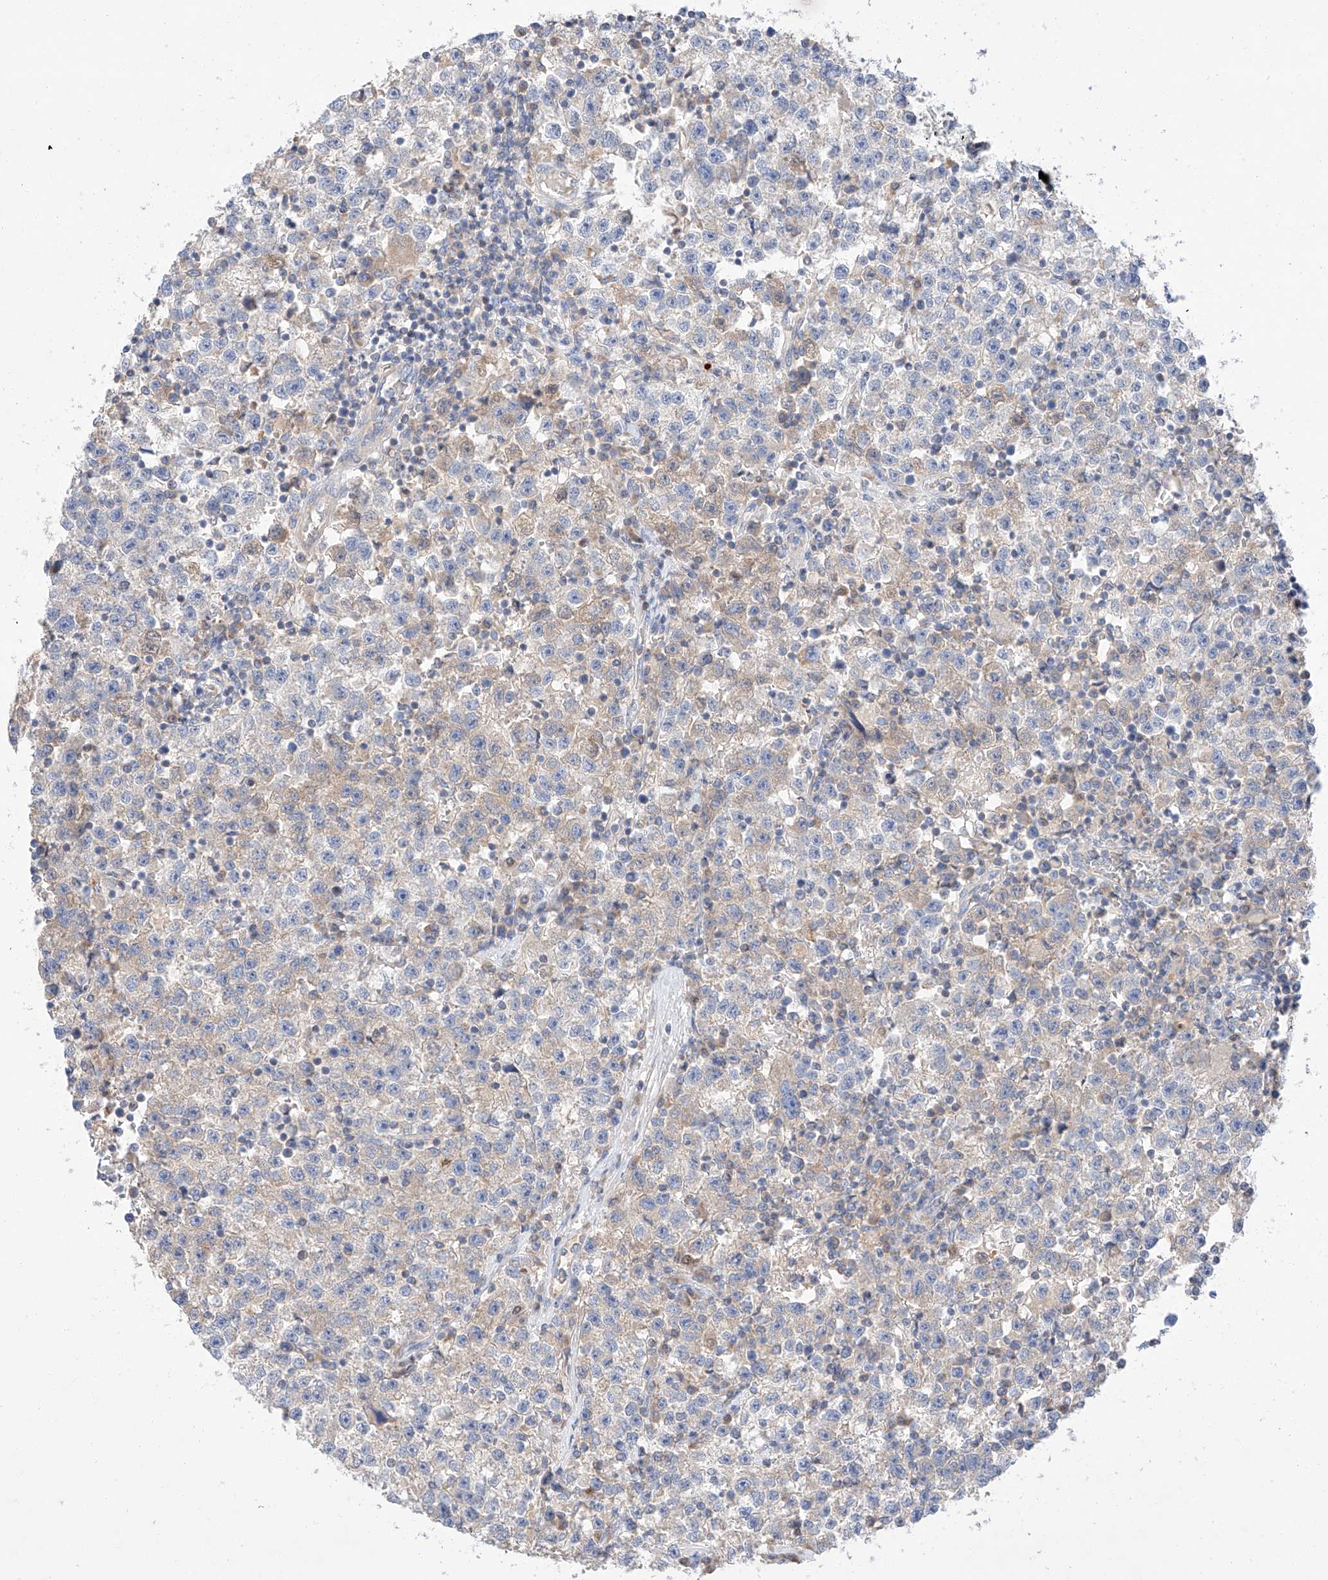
{"staining": {"intensity": "weak", "quantity": "<25%", "location": "cytoplasmic/membranous"}, "tissue": "testis cancer", "cell_type": "Tumor cells", "image_type": "cancer", "snomed": [{"axis": "morphology", "description": "Seminoma, NOS"}, {"axis": "topography", "description": "Testis"}], "caption": "DAB immunohistochemical staining of human testis cancer (seminoma) reveals no significant staining in tumor cells.", "gene": "C6orf118", "patient": {"sex": "male", "age": 22}}